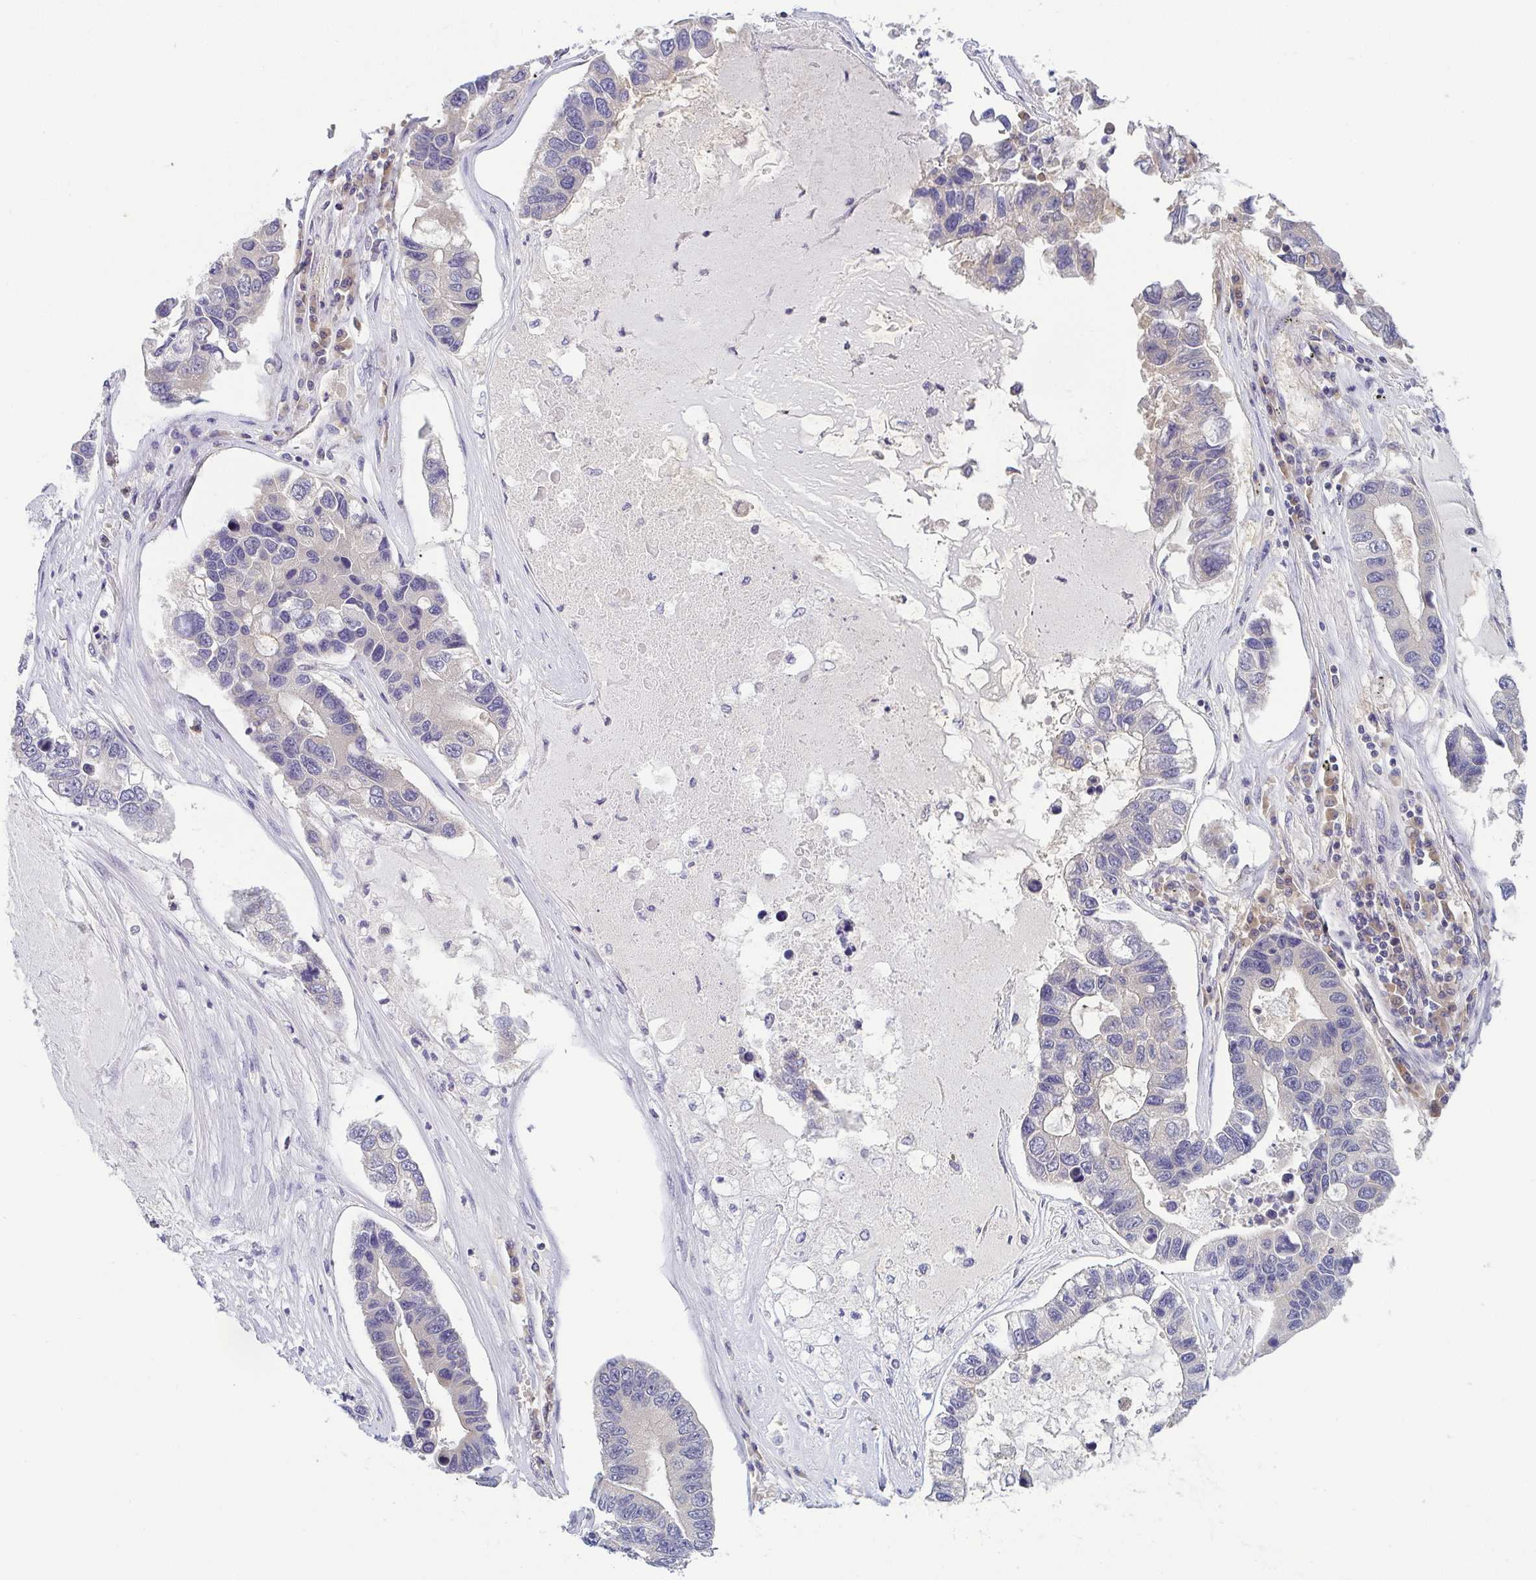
{"staining": {"intensity": "negative", "quantity": "none", "location": "none"}, "tissue": "lung cancer", "cell_type": "Tumor cells", "image_type": "cancer", "snomed": [{"axis": "morphology", "description": "Adenocarcinoma, NOS"}, {"axis": "topography", "description": "Bronchus"}, {"axis": "topography", "description": "Lung"}], "caption": "The image displays no significant positivity in tumor cells of lung cancer (adenocarcinoma).", "gene": "BCL2L1", "patient": {"sex": "female", "age": 51}}